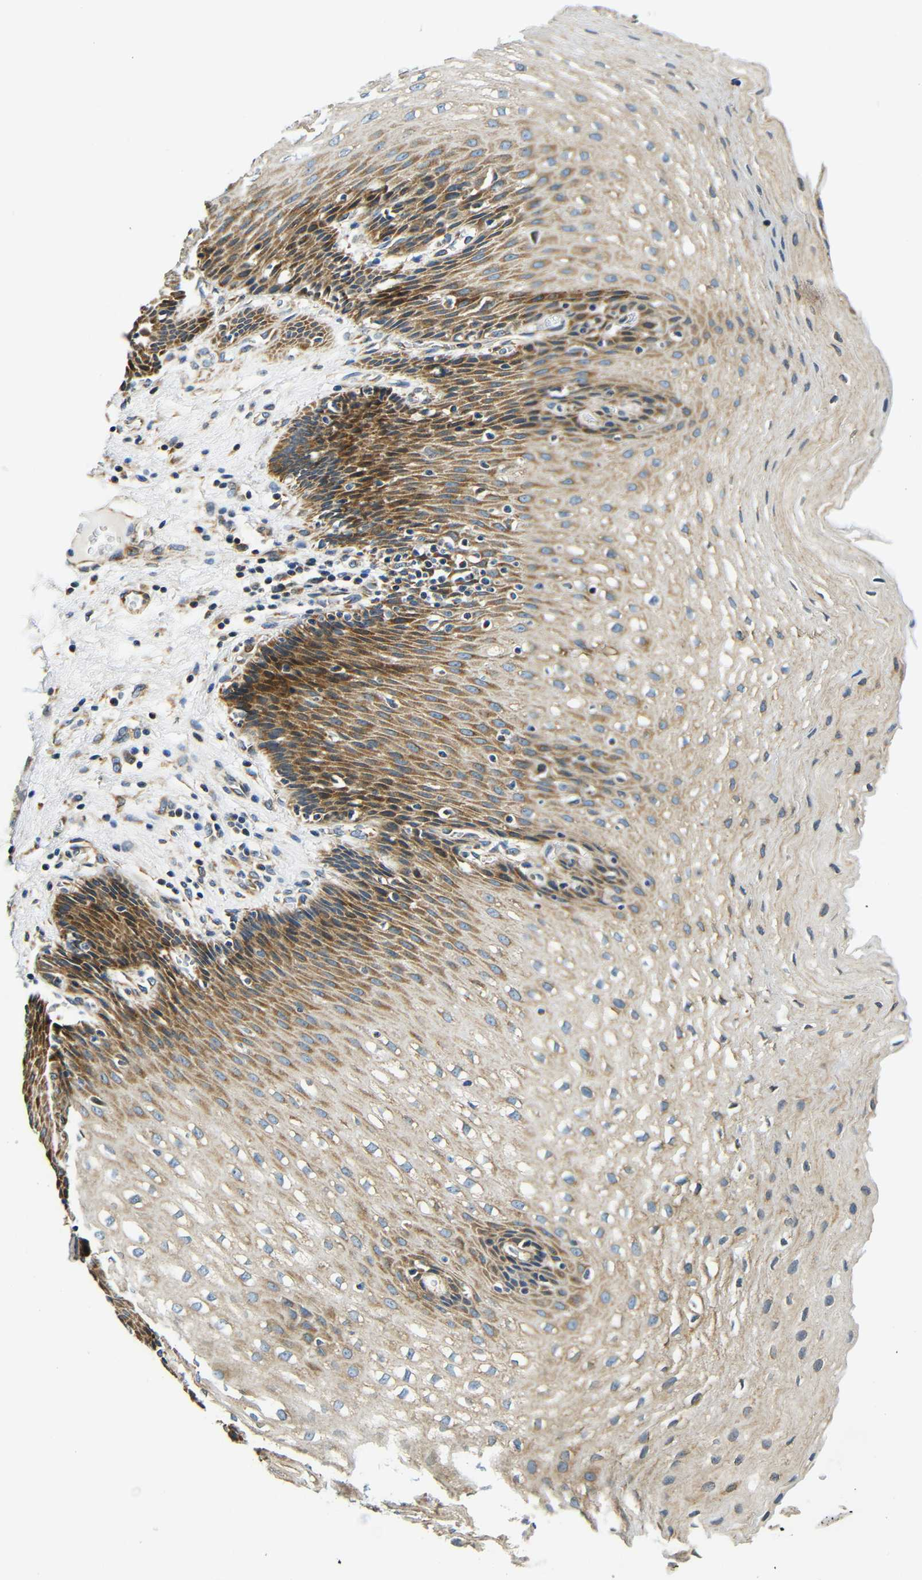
{"staining": {"intensity": "moderate", "quantity": "25%-75%", "location": "cytoplasmic/membranous"}, "tissue": "esophagus", "cell_type": "Squamous epithelial cells", "image_type": "normal", "snomed": [{"axis": "morphology", "description": "Normal tissue, NOS"}, {"axis": "topography", "description": "Esophagus"}], "caption": "DAB (3,3'-diaminobenzidine) immunohistochemical staining of unremarkable esophagus displays moderate cytoplasmic/membranous protein expression in approximately 25%-75% of squamous epithelial cells.", "gene": "VAPB", "patient": {"sex": "male", "age": 48}}